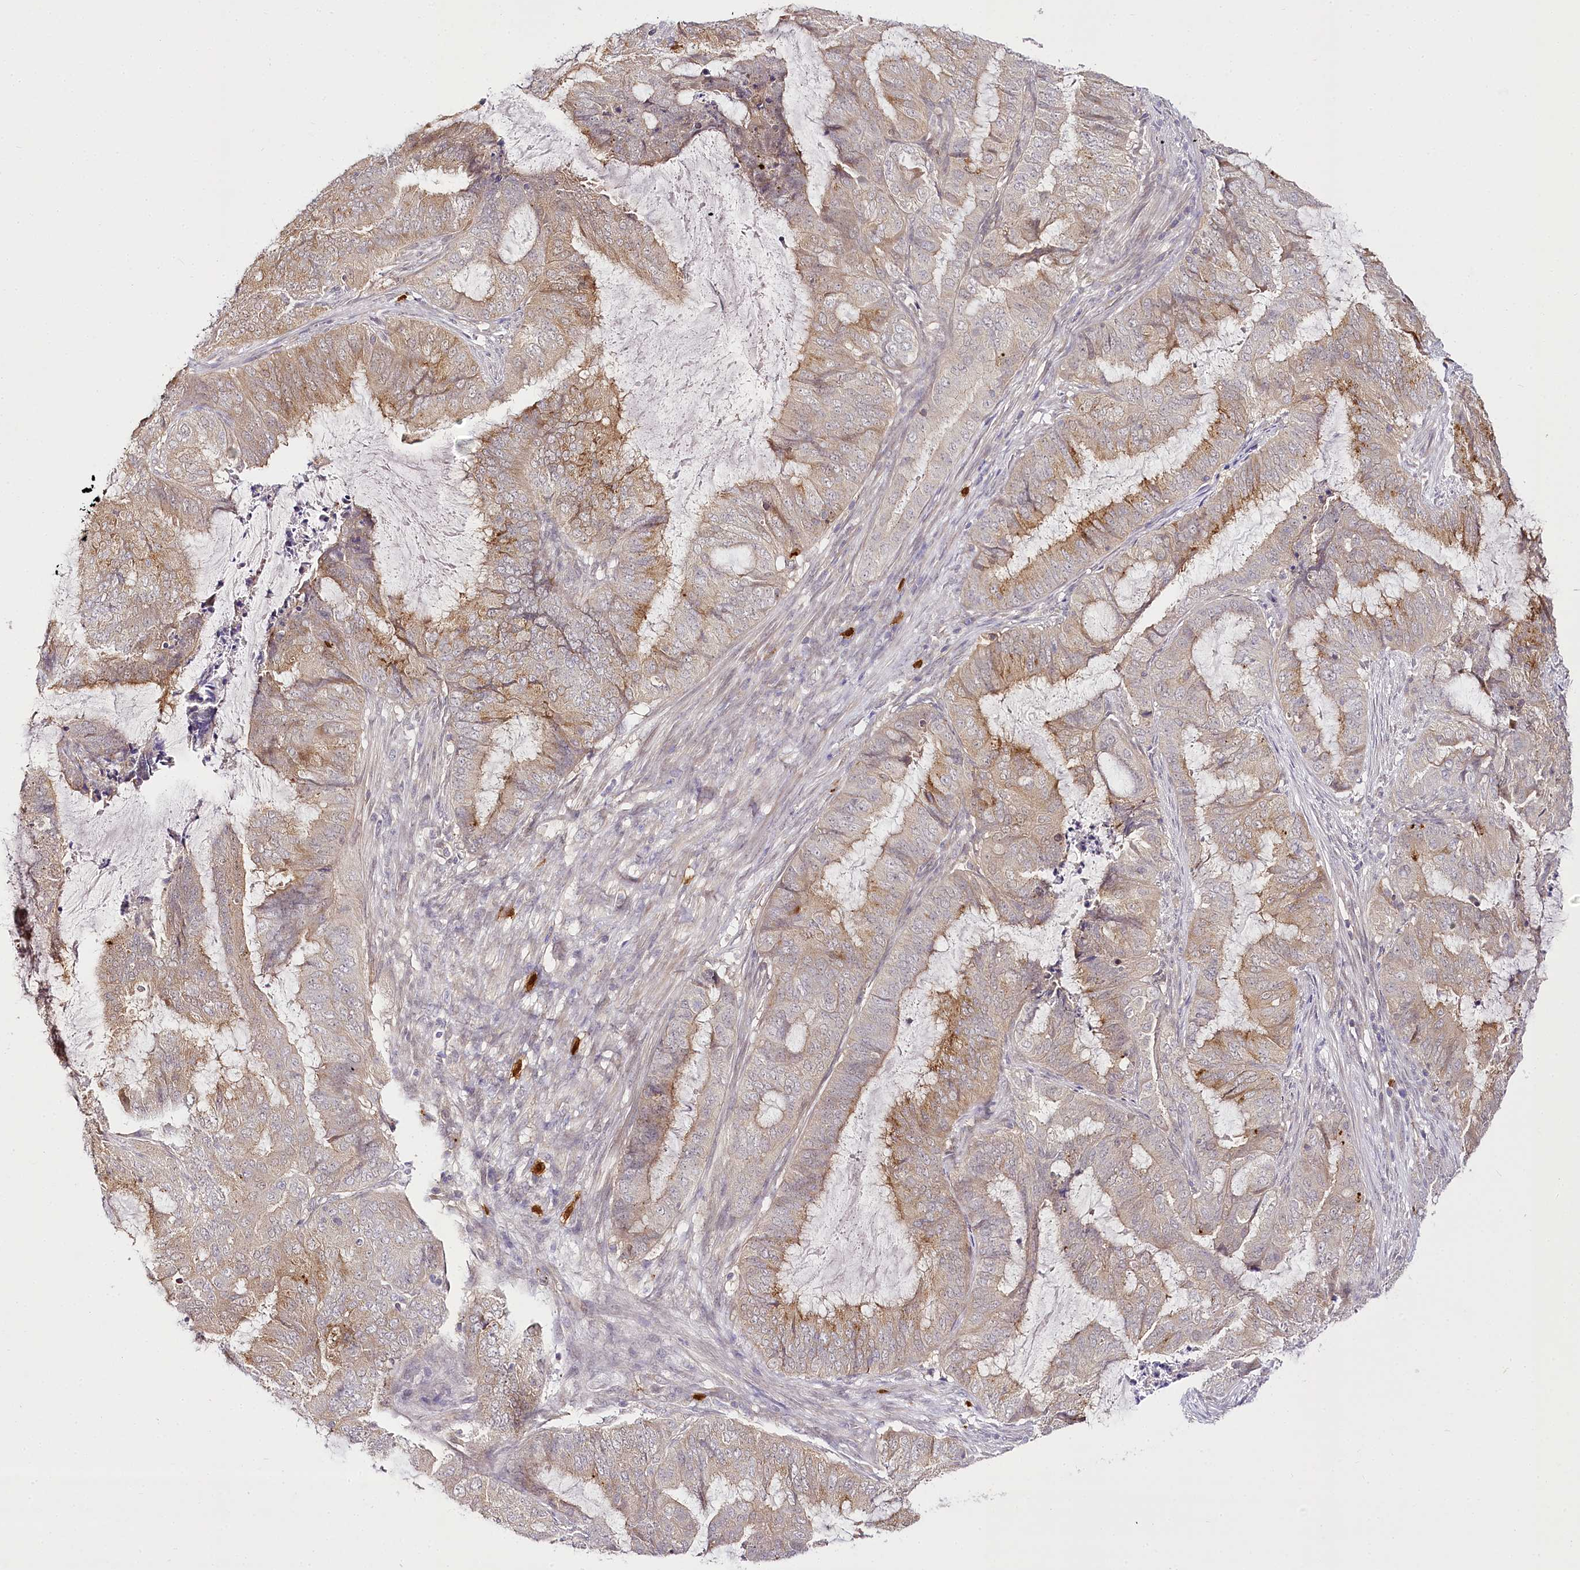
{"staining": {"intensity": "moderate", "quantity": ">75%", "location": "cytoplasmic/membranous"}, "tissue": "endometrial cancer", "cell_type": "Tumor cells", "image_type": "cancer", "snomed": [{"axis": "morphology", "description": "Adenocarcinoma, NOS"}, {"axis": "topography", "description": "Endometrium"}], "caption": "Immunohistochemical staining of human endometrial cancer (adenocarcinoma) displays medium levels of moderate cytoplasmic/membranous protein expression in approximately >75% of tumor cells.", "gene": "VWA5A", "patient": {"sex": "female", "age": 51}}